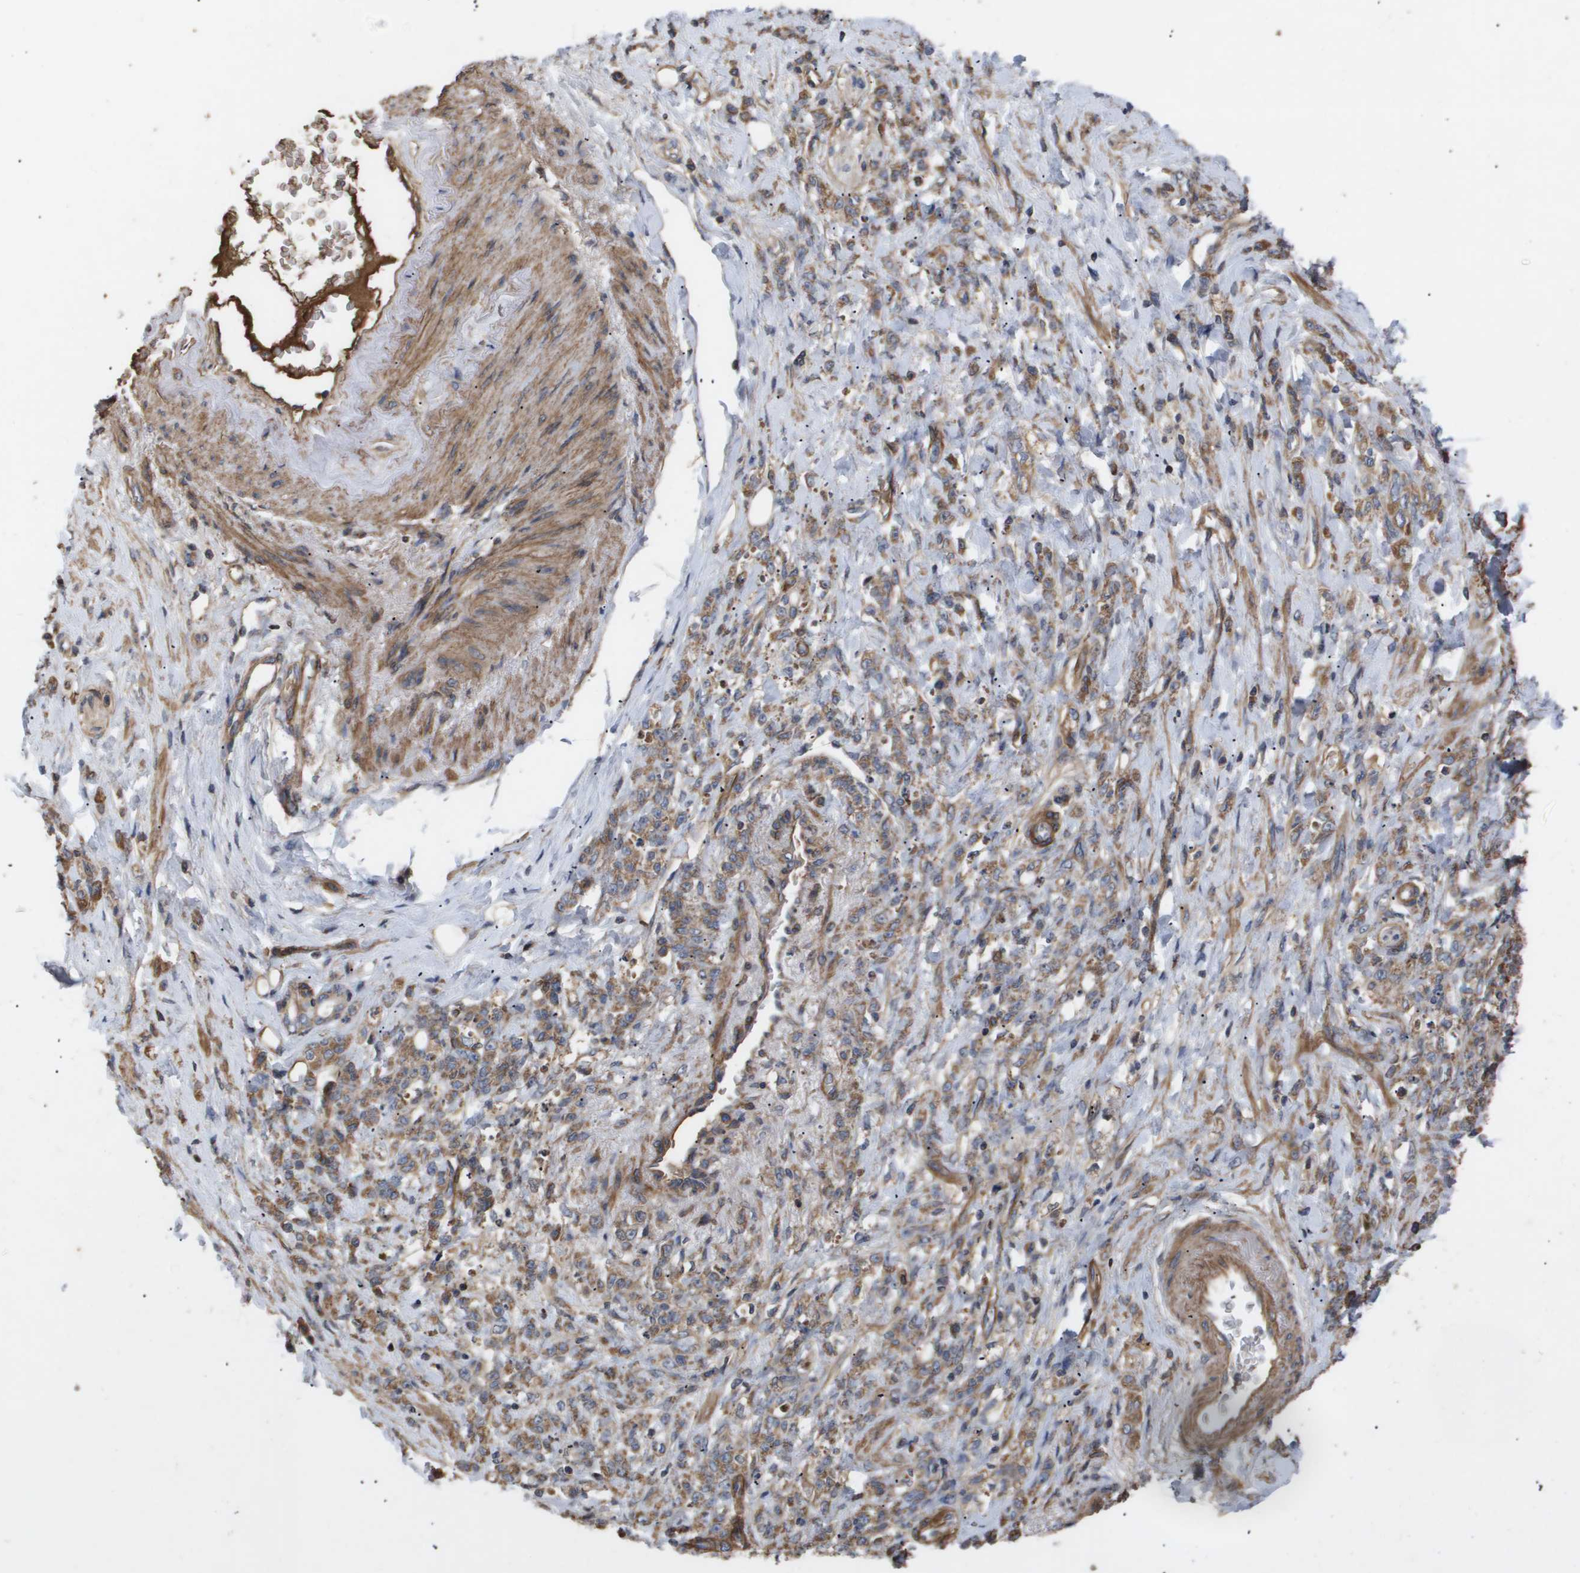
{"staining": {"intensity": "moderate", "quantity": ">75%", "location": "cytoplasmic/membranous"}, "tissue": "stomach cancer", "cell_type": "Tumor cells", "image_type": "cancer", "snomed": [{"axis": "morphology", "description": "Adenocarcinoma, NOS"}, {"axis": "topography", "description": "Stomach"}], "caption": "A high-resolution image shows IHC staining of adenocarcinoma (stomach), which demonstrates moderate cytoplasmic/membranous staining in about >75% of tumor cells. The staining is performed using DAB (3,3'-diaminobenzidine) brown chromogen to label protein expression. The nuclei are counter-stained blue using hematoxylin.", "gene": "TNS1", "patient": {"sex": "male", "age": 82}}